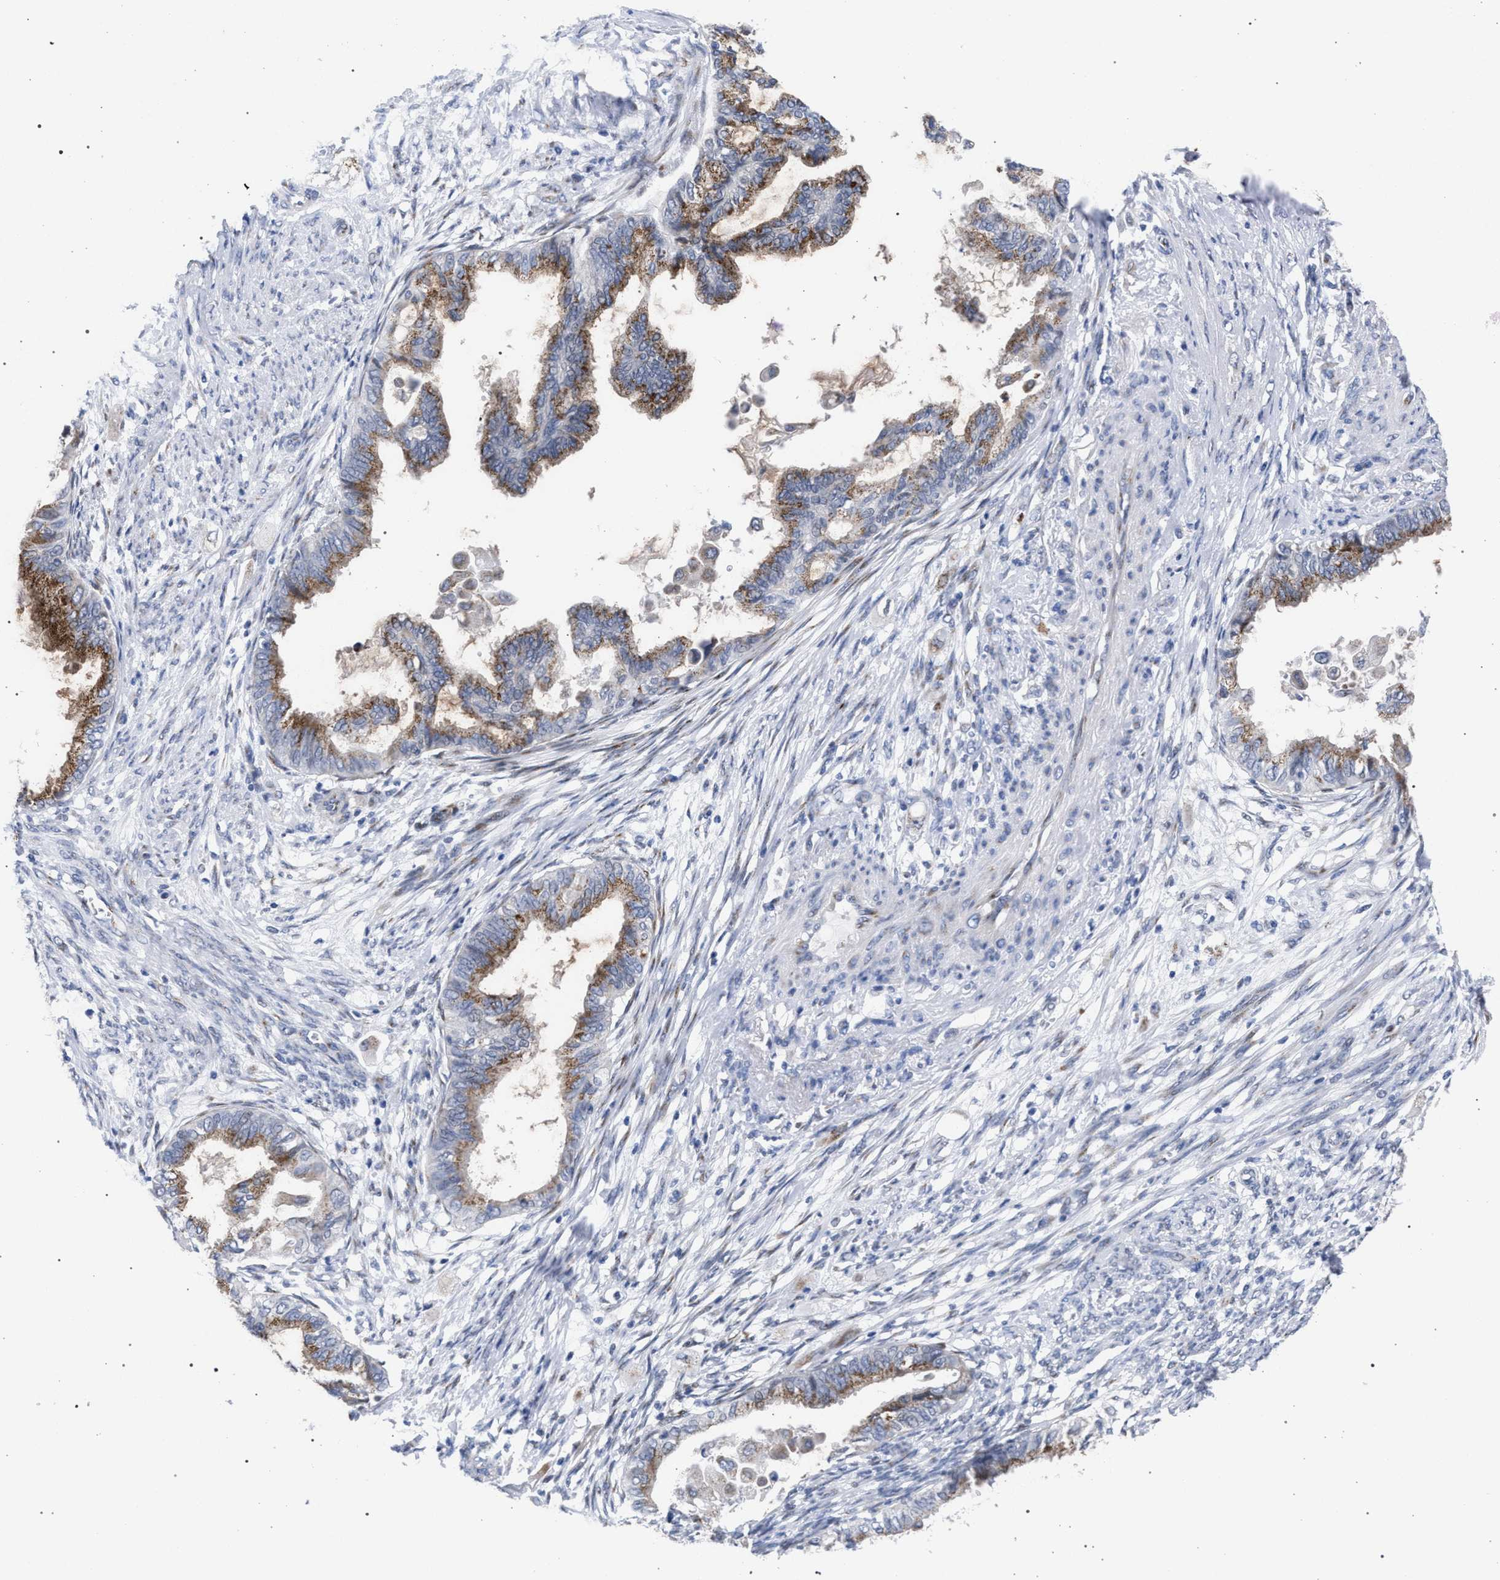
{"staining": {"intensity": "moderate", "quantity": ">75%", "location": "cytoplasmic/membranous"}, "tissue": "cervical cancer", "cell_type": "Tumor cells", "image_type": "cancer", "snomed": [{"axis": "morphology", "description": "Normal tissue, NOS"}, {"axis": "morphology", "description": "Adenocarcinoma, NOS"}, {"axis": "topography", "description": "Cervix"}, {"axis": "topography", "description": "Endometrium"}], "caption": "IHC staining of adenocarcinoma (cervical), which reveals medium levels of moderate cytoplasmic/membranous staining in approximately >75% of tumor cells indicating moderate cytoplasmic/membranous protein expression. The staining was performed using DAB (3,3'-diaminobenzidine) (brown) for protein detection and nuclei were counterstained in hematoxylin (blue).", "gene": "GOLGA2", "patient": {"sex": "female", "age": 86}}